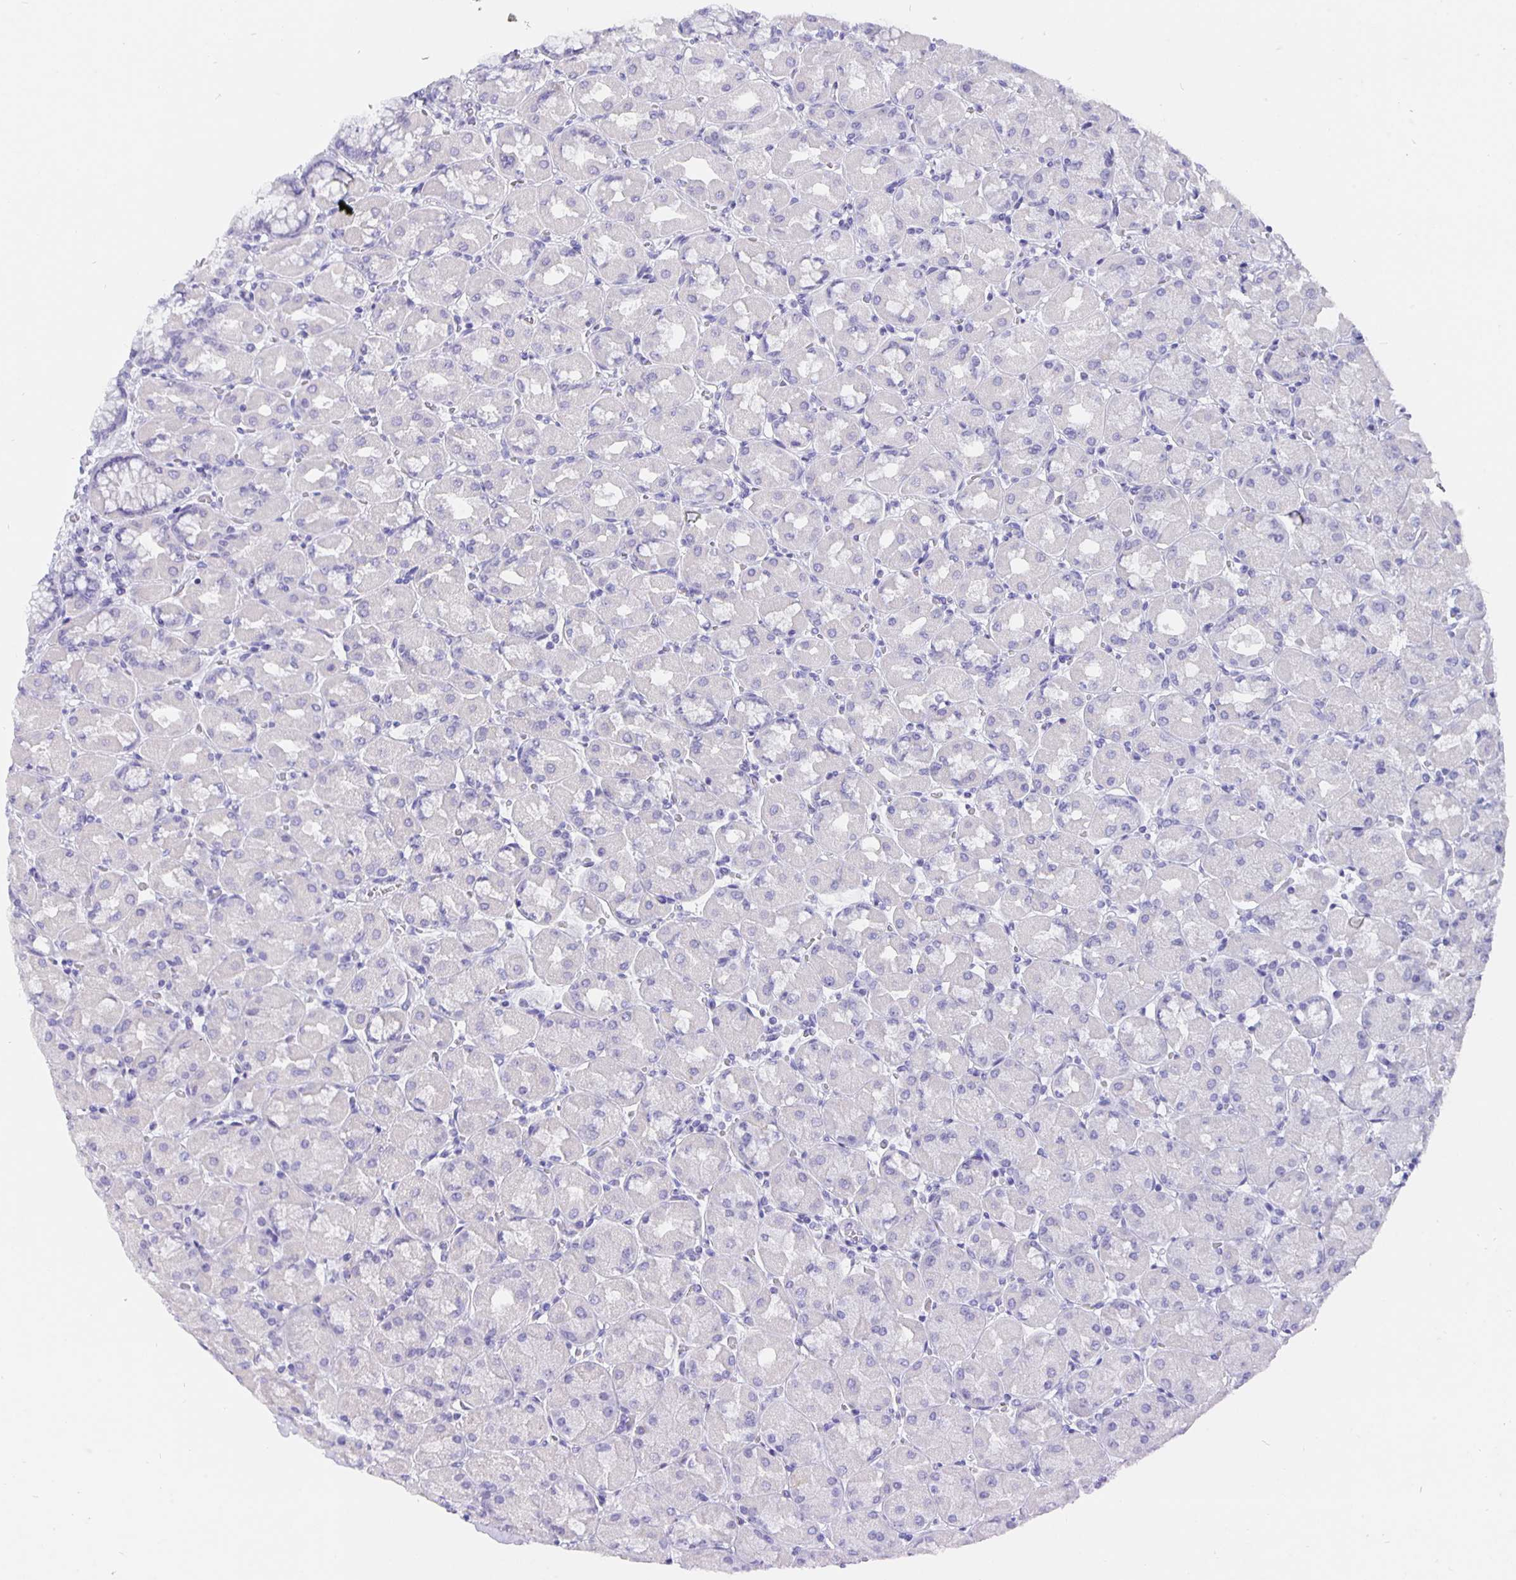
{"staining": {"intensity": "negative", "quantity": "none", "location": "none"}, "tissue": "stomach", "cell_type": "Glandular cells", "image_type": "normal", "snomed": [{"axis": "morphology", "description": "Normal tissue, NOS"}, {"axis": "topography", "description": "Stomach, upper"}], "caption": "The photomicrograph demonstrates no significant staining in glandular cells of stomach. Nuclei are stained in blue.", "gene": "CFAP74", "patient": {"sex": "female", "age": 56}}